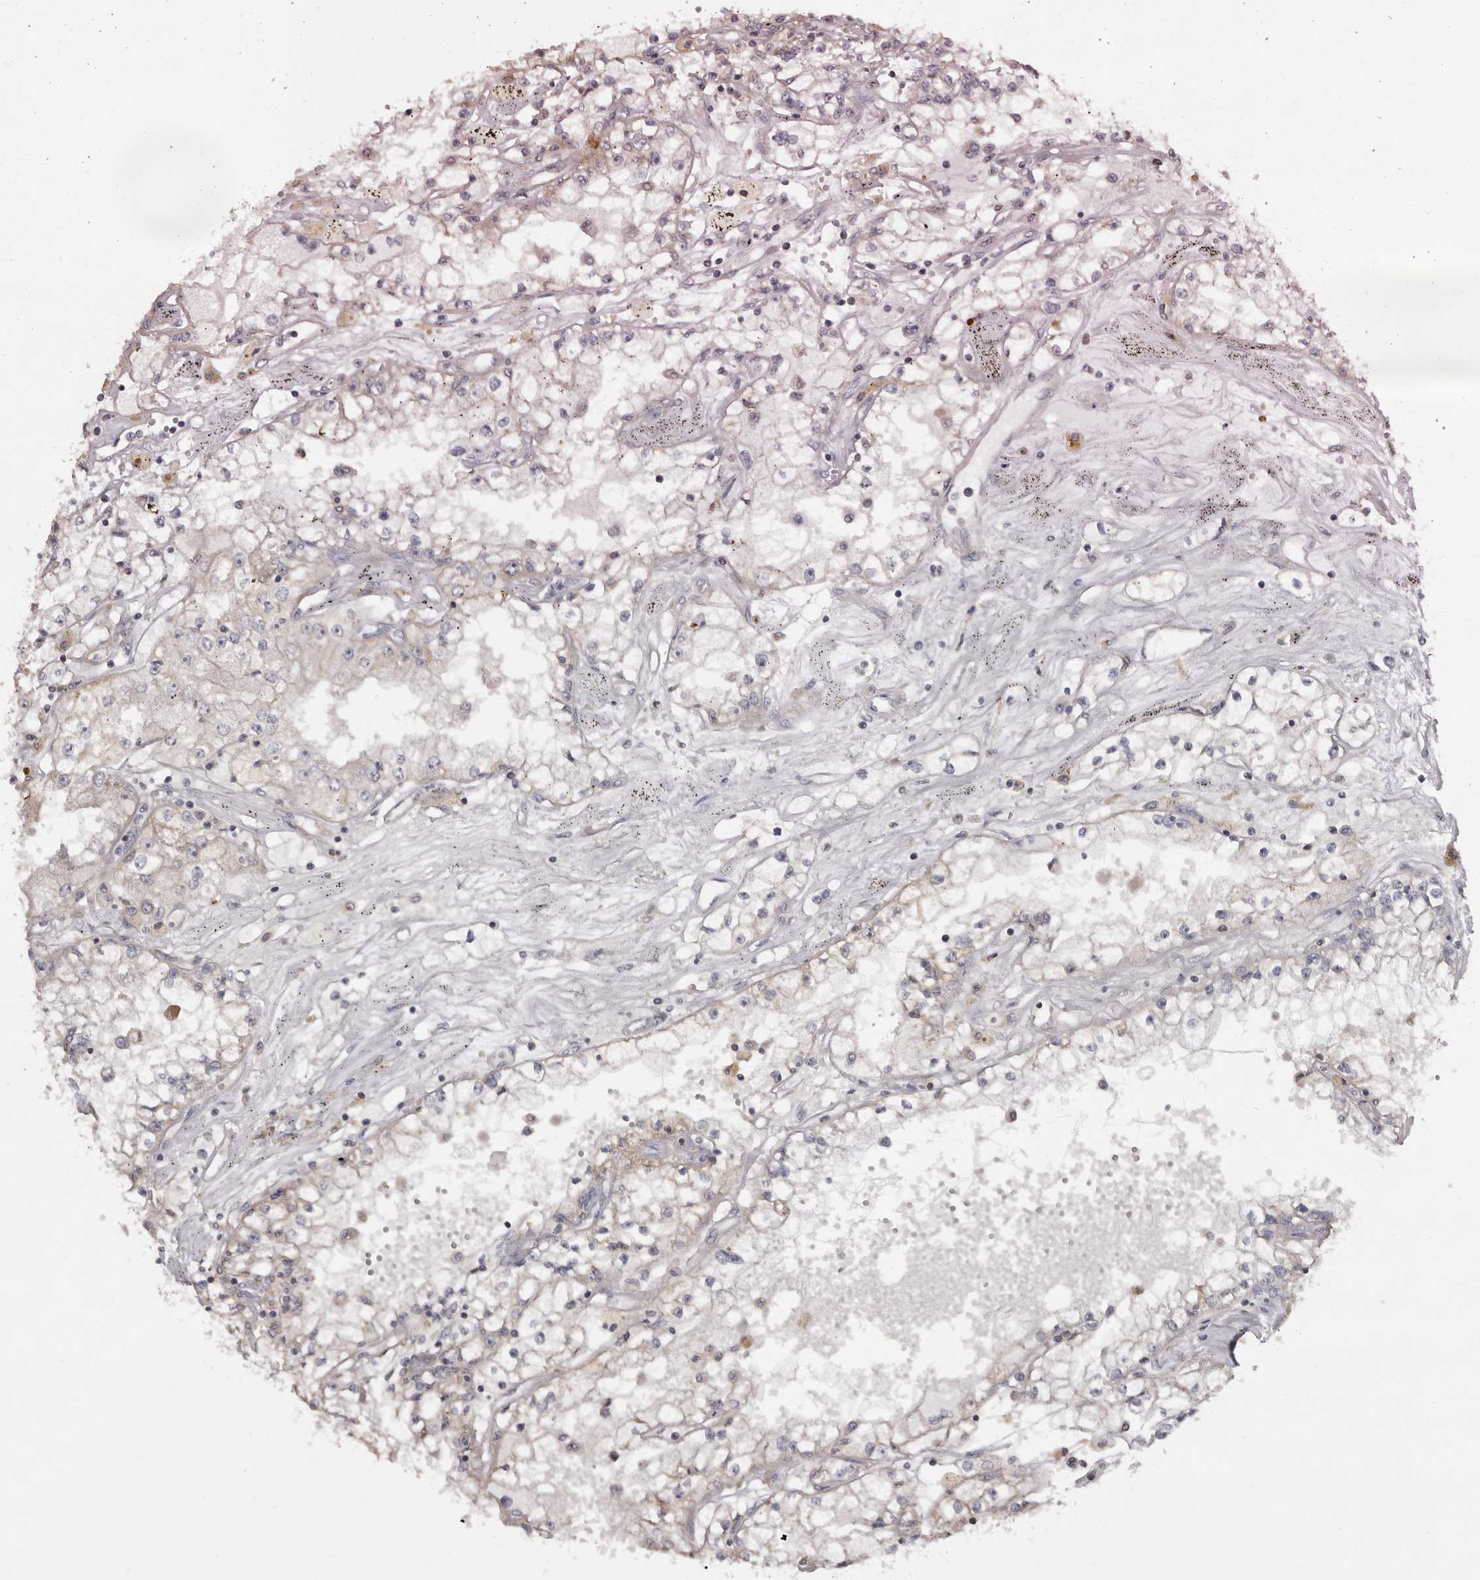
{"staining": {"intensity": "weak", "quantity": "<25%", "location": "cytoplasmic/membranous"}, "tissue": "renal cancer", "cell_type": "Tumor cells", "image_type": "cancer", "snomed": [{"axis": "morphology", "description": "Adenocarcinoma, NOS"}, {"axis": "topography", "description": "Kidney"}], "caption": "High power microscopy histopathology image of an immunohistochemistry (IHC) micrograph of renal cancer, revealing no significant staining in tumor cells.", "gene": "PIGX", "patient": {"sex": "male", "age": 56}}